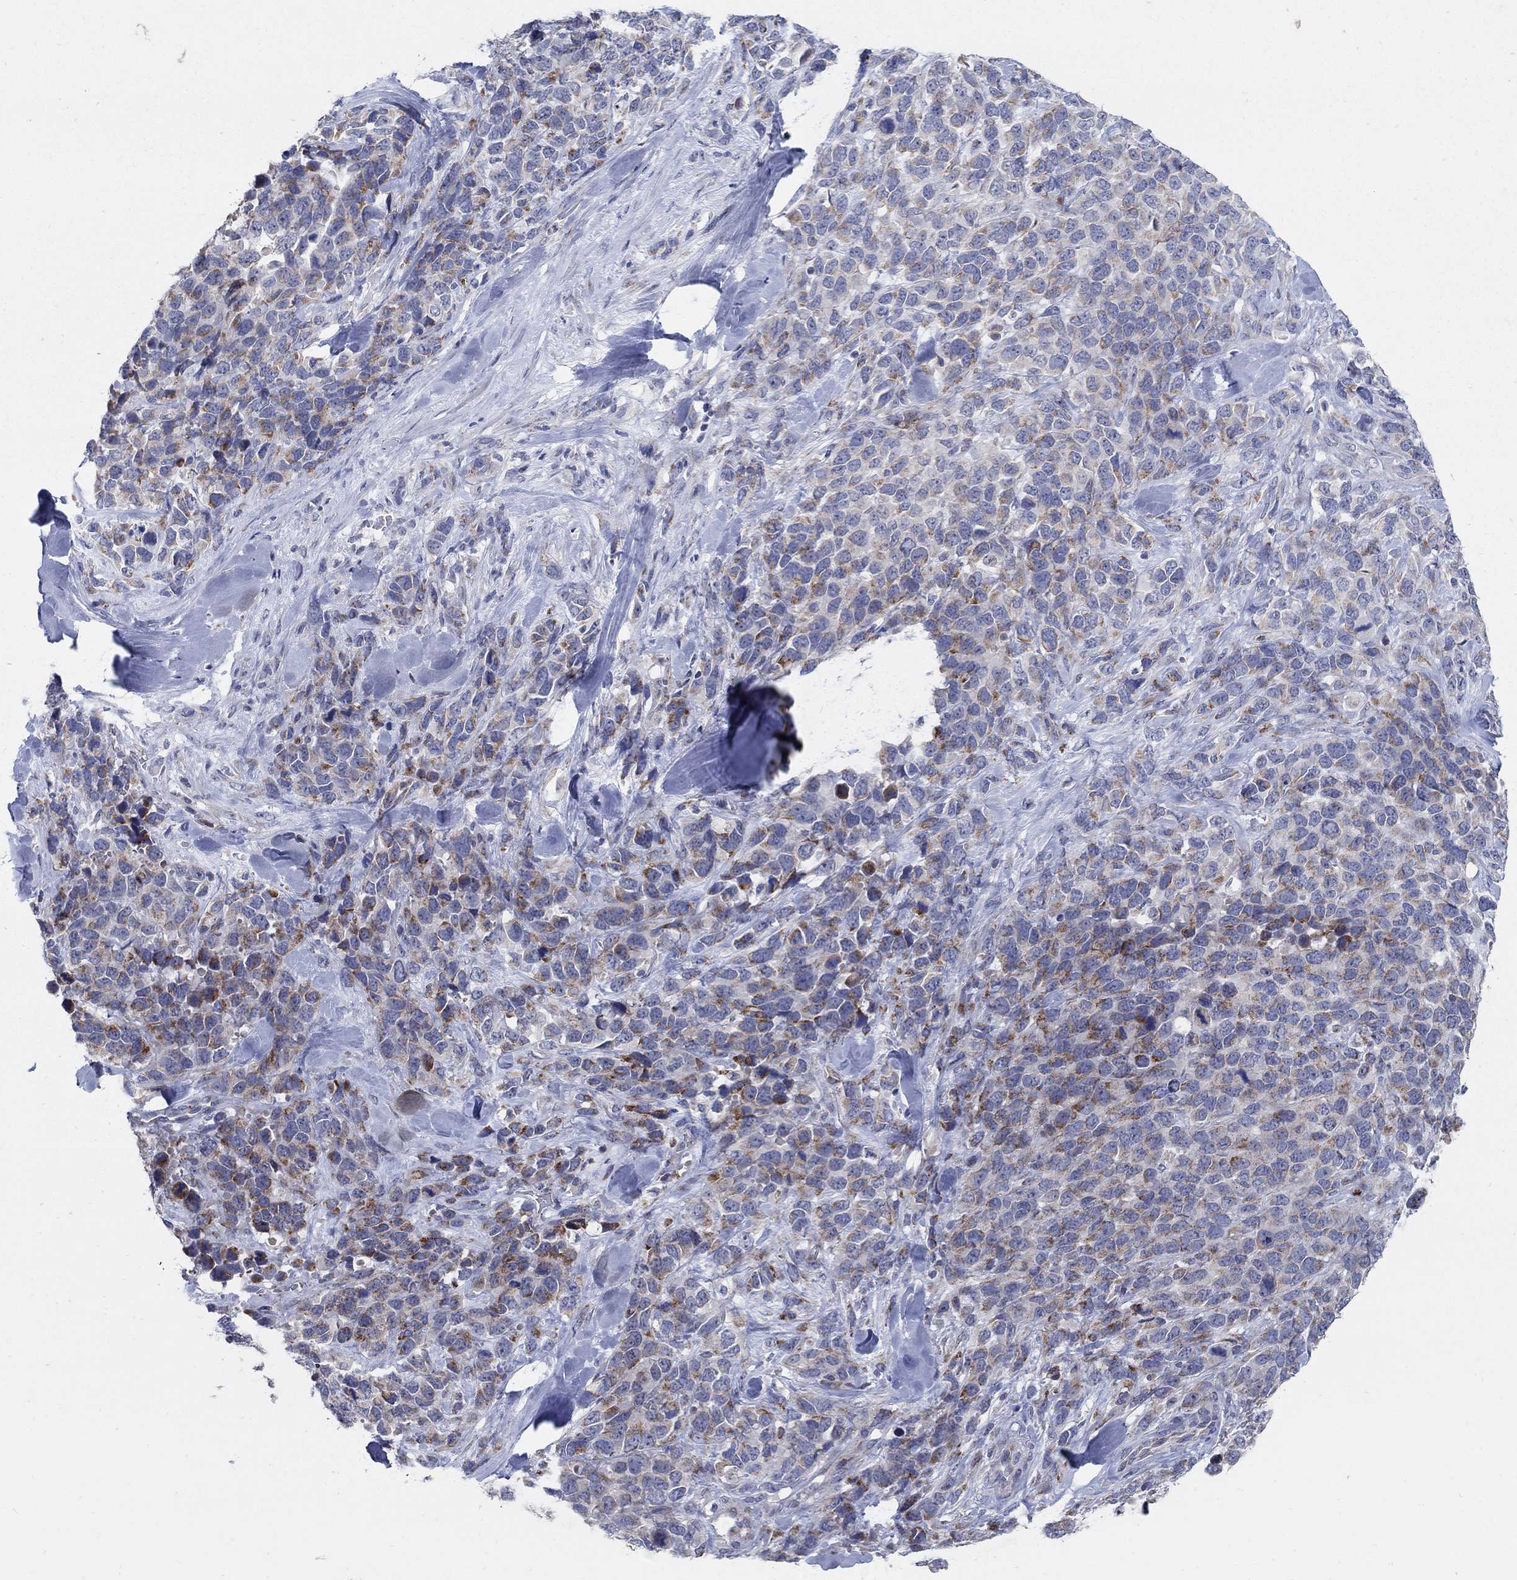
{"staining": {"intensity": "moderate", "quantity": "25%-75%", "location": "cytoplasmic/membranous"}, "tissue": "melanoma", "cell_type": "Tumor cells", "image_type": "cancer", "snomed": [{"axis": "morphology", "description": "Malignant melanoma, Metastatic site"}, {"axis": "topography", "description": "Skin"}], "caption": "This photomicrograph reveals immunohistochemistry staining of melanoma, with medium moderate cytoplasmic/membranous positivity in about 25%-75% of tumor cells.", "gene": "HMX2", "patient": {"sex": "male", "age": 84}}